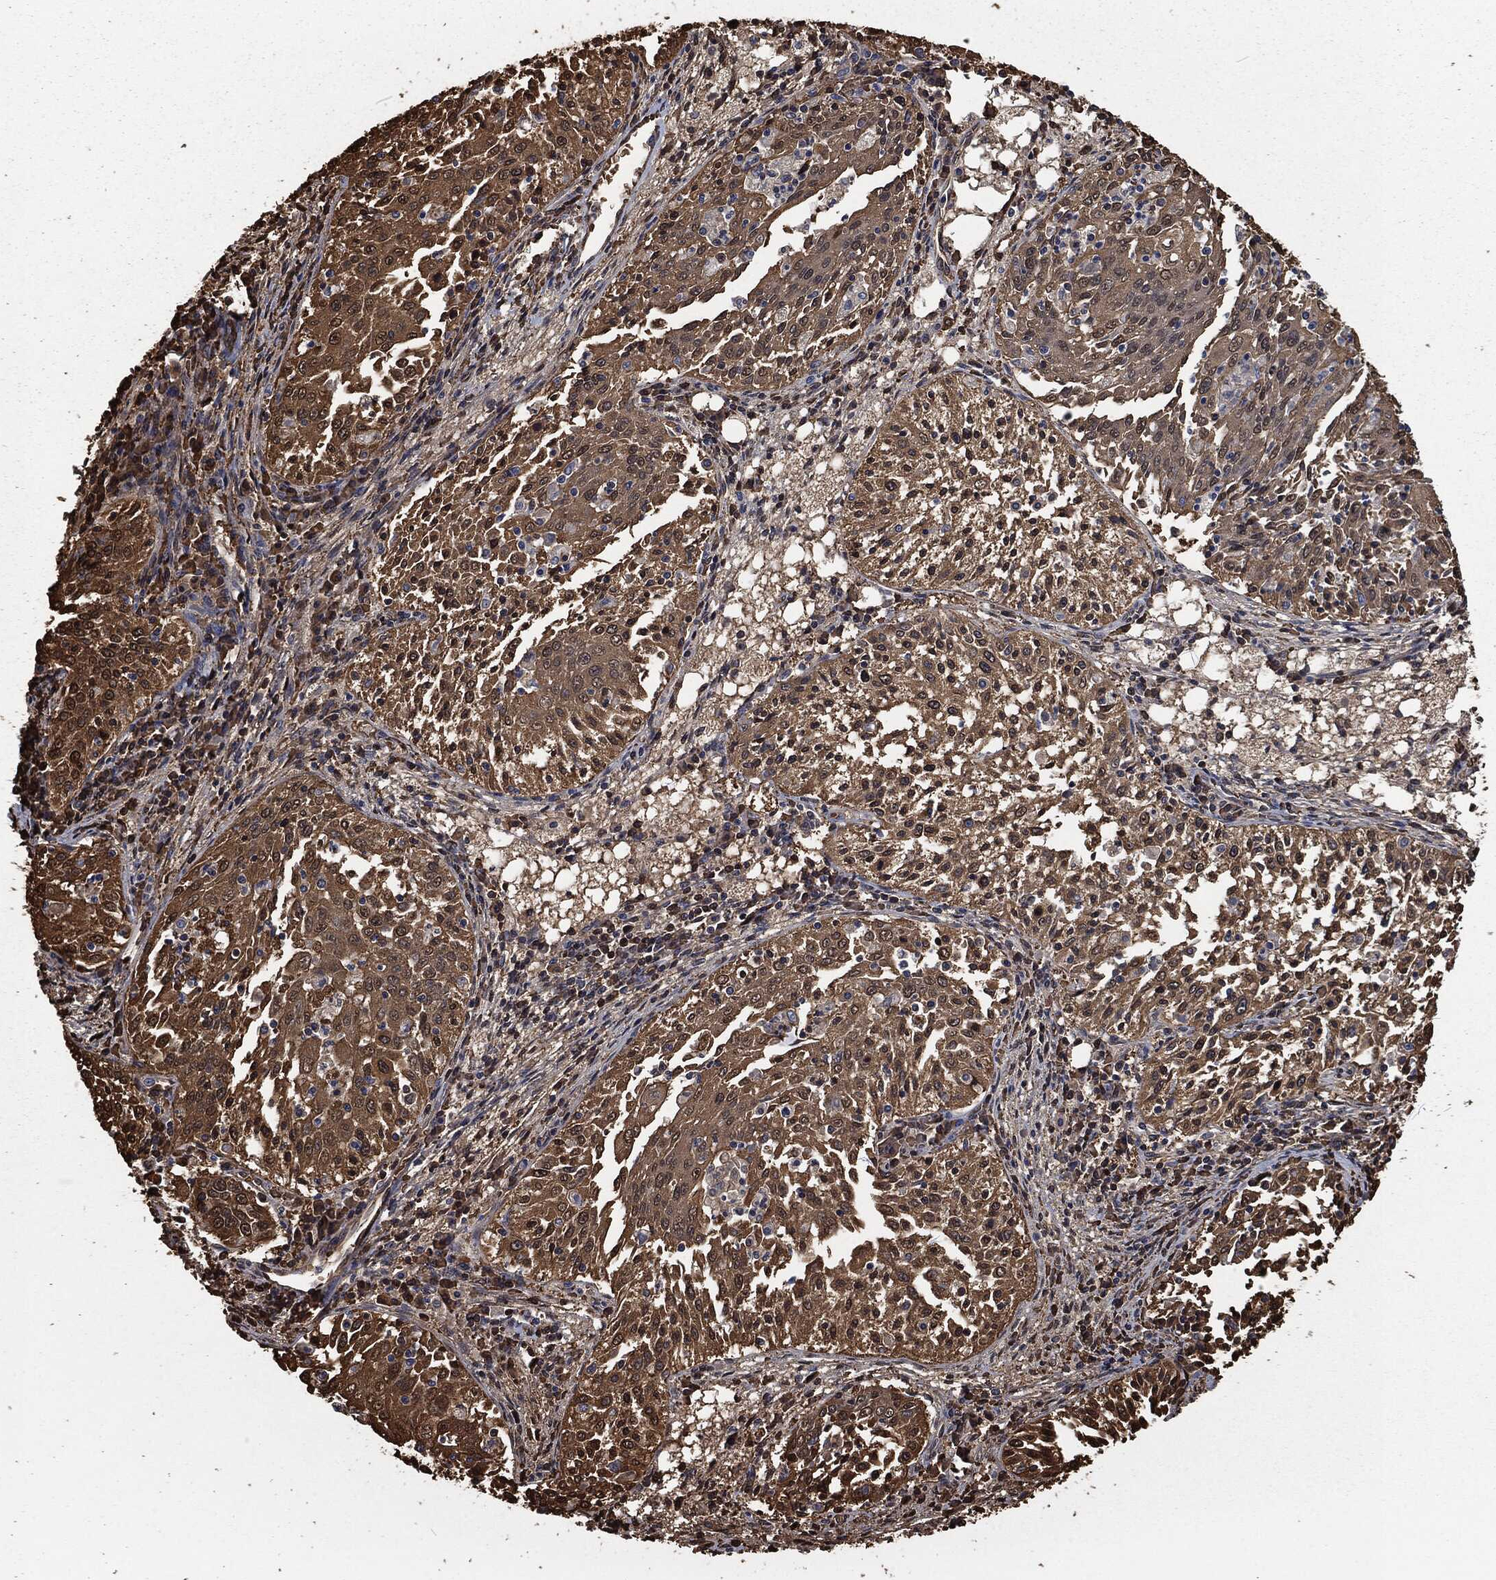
{"staining": {"intensity": "moderate", "quantity": ">75%", "location": "cytoplasmic/membranous"}, "tissue": "cervical cancer", "cell_type": "Tumor cells", "image_type": "cancer", "snomed": [{"axis": "morphology", "description": "Squamous cell carcinoma, NOS"}, {"axis": "topography", "description": "Cervix"}], "caption": "Immunohistochemical staining of human cervical cancer (squamous cell carcinoma) shows medium levels of moderate cytoplasmic/membranous protein staining in about >75% of tumor cells. (brown staining indicates protein expression, while blue staining denotes nuclei).", "gene": "PRDX4", "patient": {"sex": "female", "age": 41}}